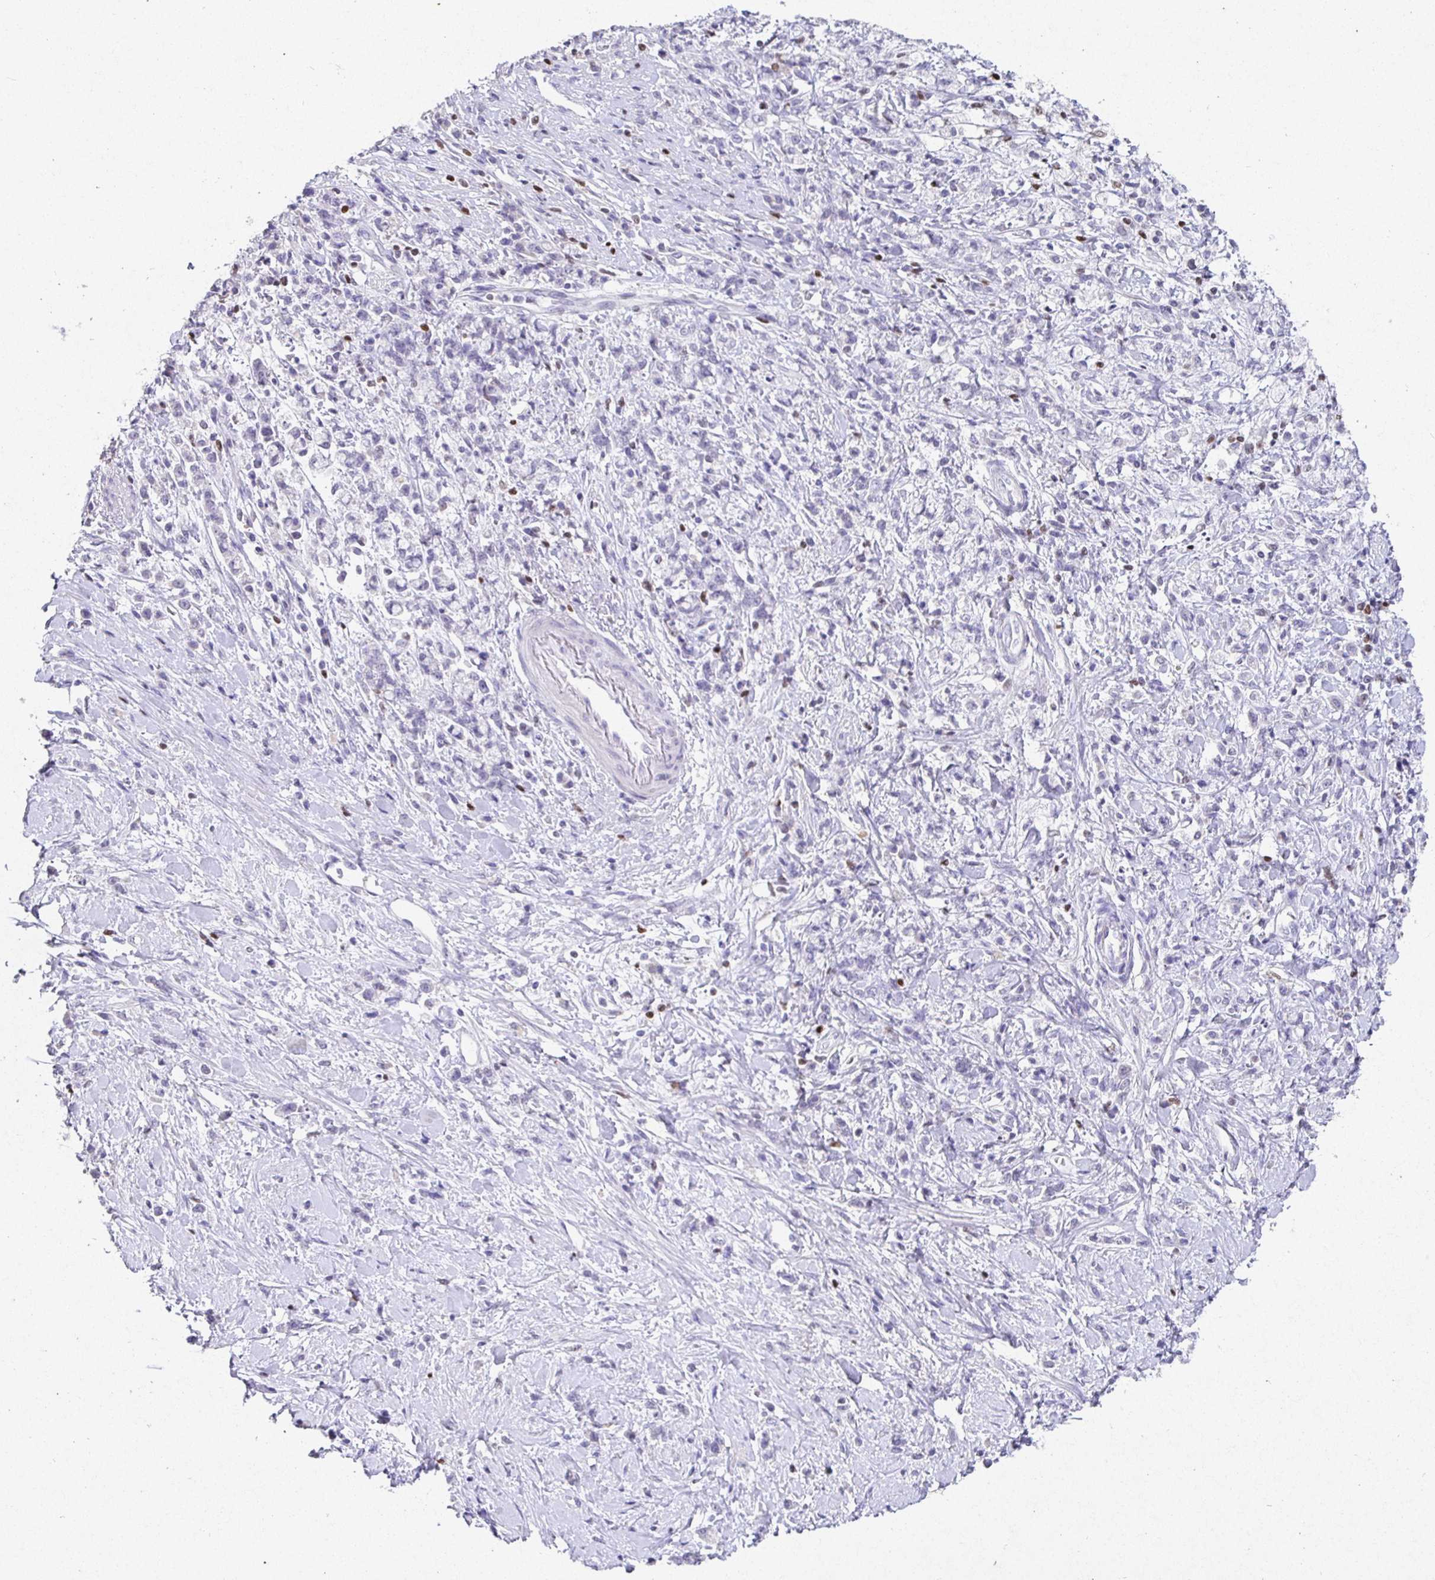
{"staining": {"intensity": "negative", "quantity": "none", "location": "none"}, "tissue": "stomach cancer", "cell_type": "Tumor cells", "image_type": "cancer", "snomed": [{"axis": "morphology", "description": "Adenocarcinoma, NOS"}, {"axis": "topography", "description": "Stomach"}], "caption": "There is no significant expression in tumor cells of stomach adenocarcinoma.", "gene": "SATB1", "patient": {"sex": "female", "age": 60}}